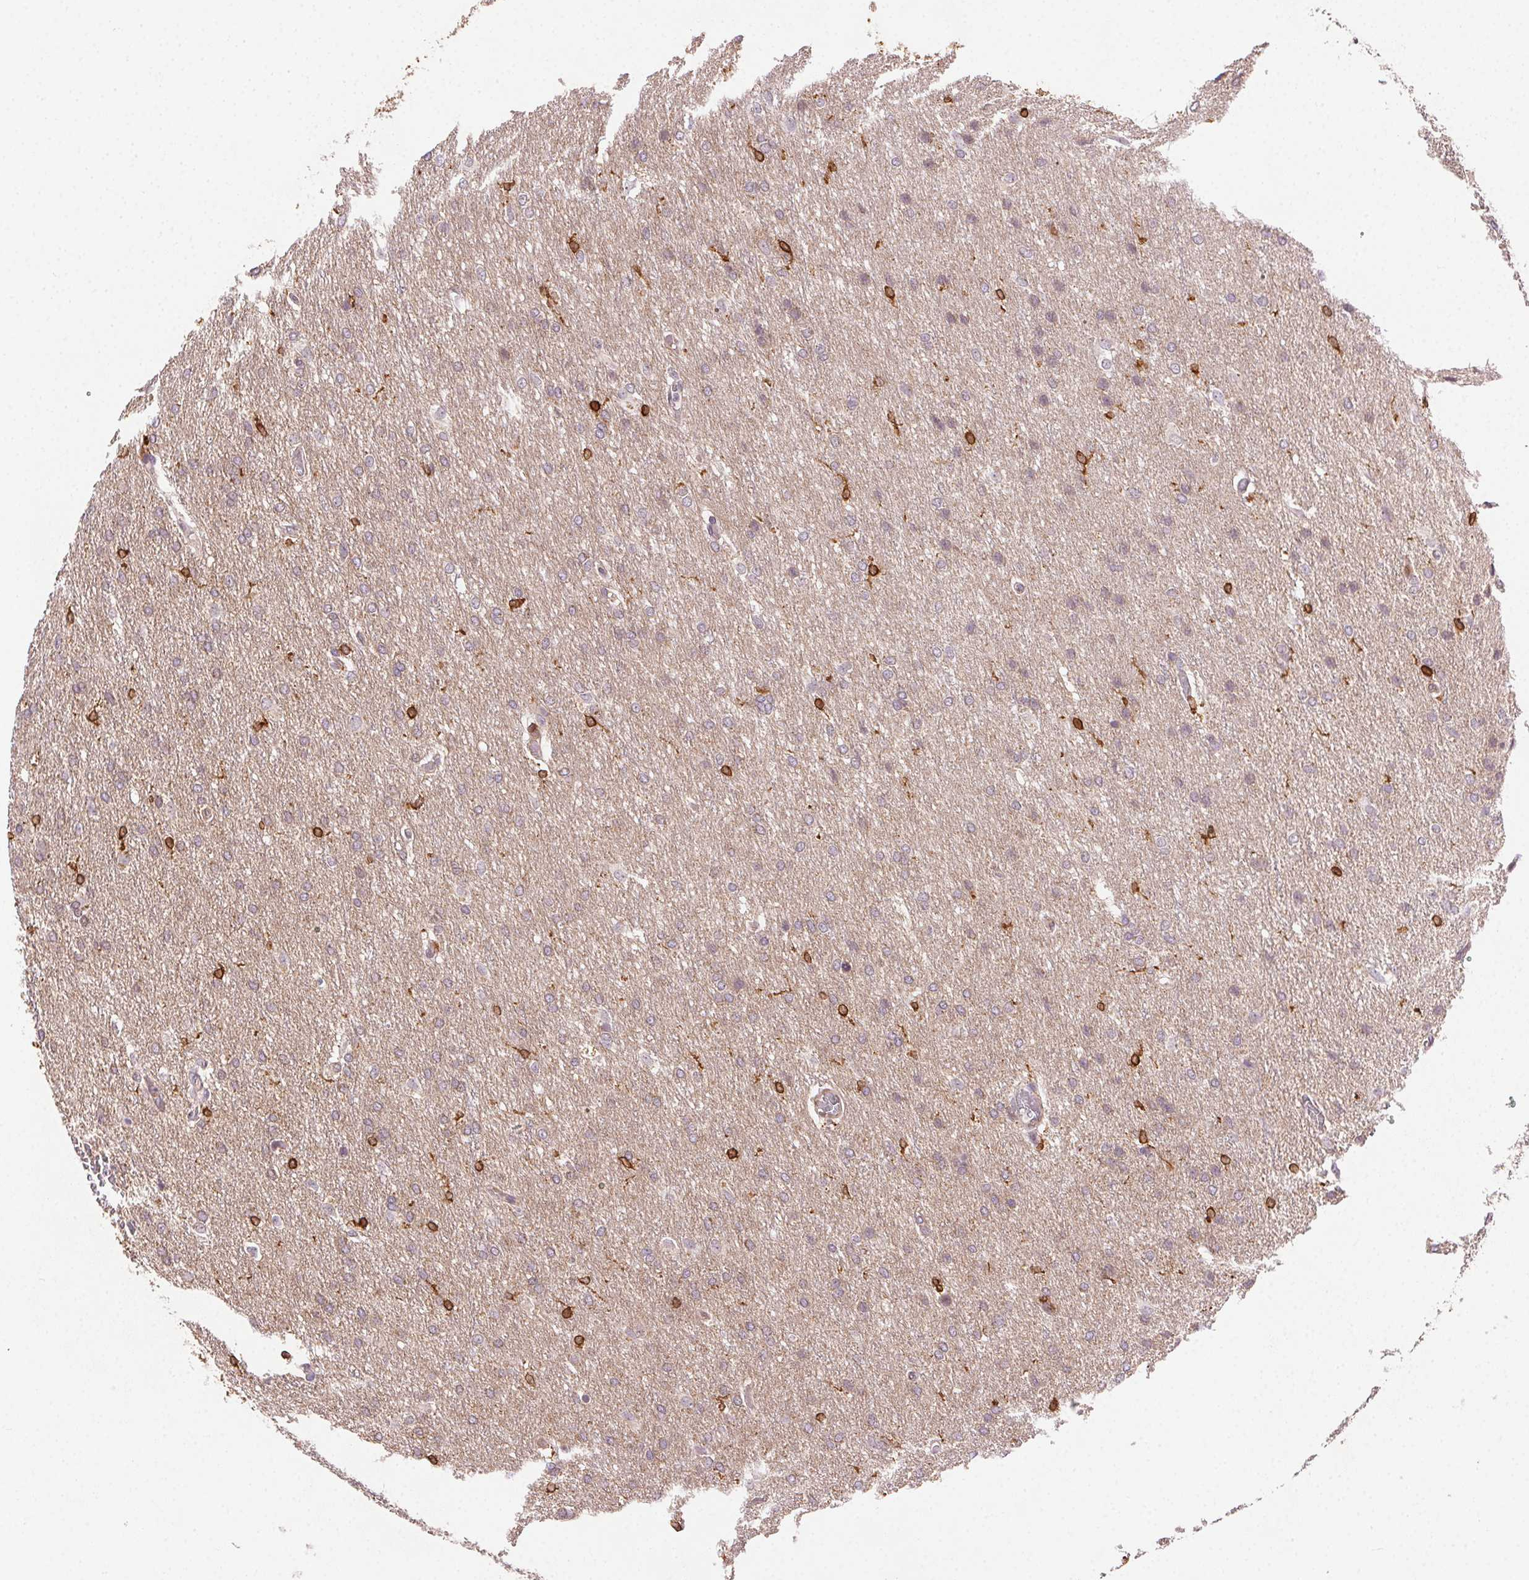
{"staining": {"intensity": "negative", "quantity": "none", "location": "none"}, "tissue": "glioma", "cell_type": "Tumor cells", "image_type": "cancer", "snomed": [{"axis": "morphology", "description": "Glioma, malignant, High grade"}, {"axis": "topography", "description": "Brain"}], "caption": "DAB (3,3'-diaminobenzidine) immunohistochemical staining of glioma demonstrates no significant expression in tumor cells. (DAB IHC, high magnification).", "gene": "RNASET2", "patient": {"sex": "male", "age": 68}}